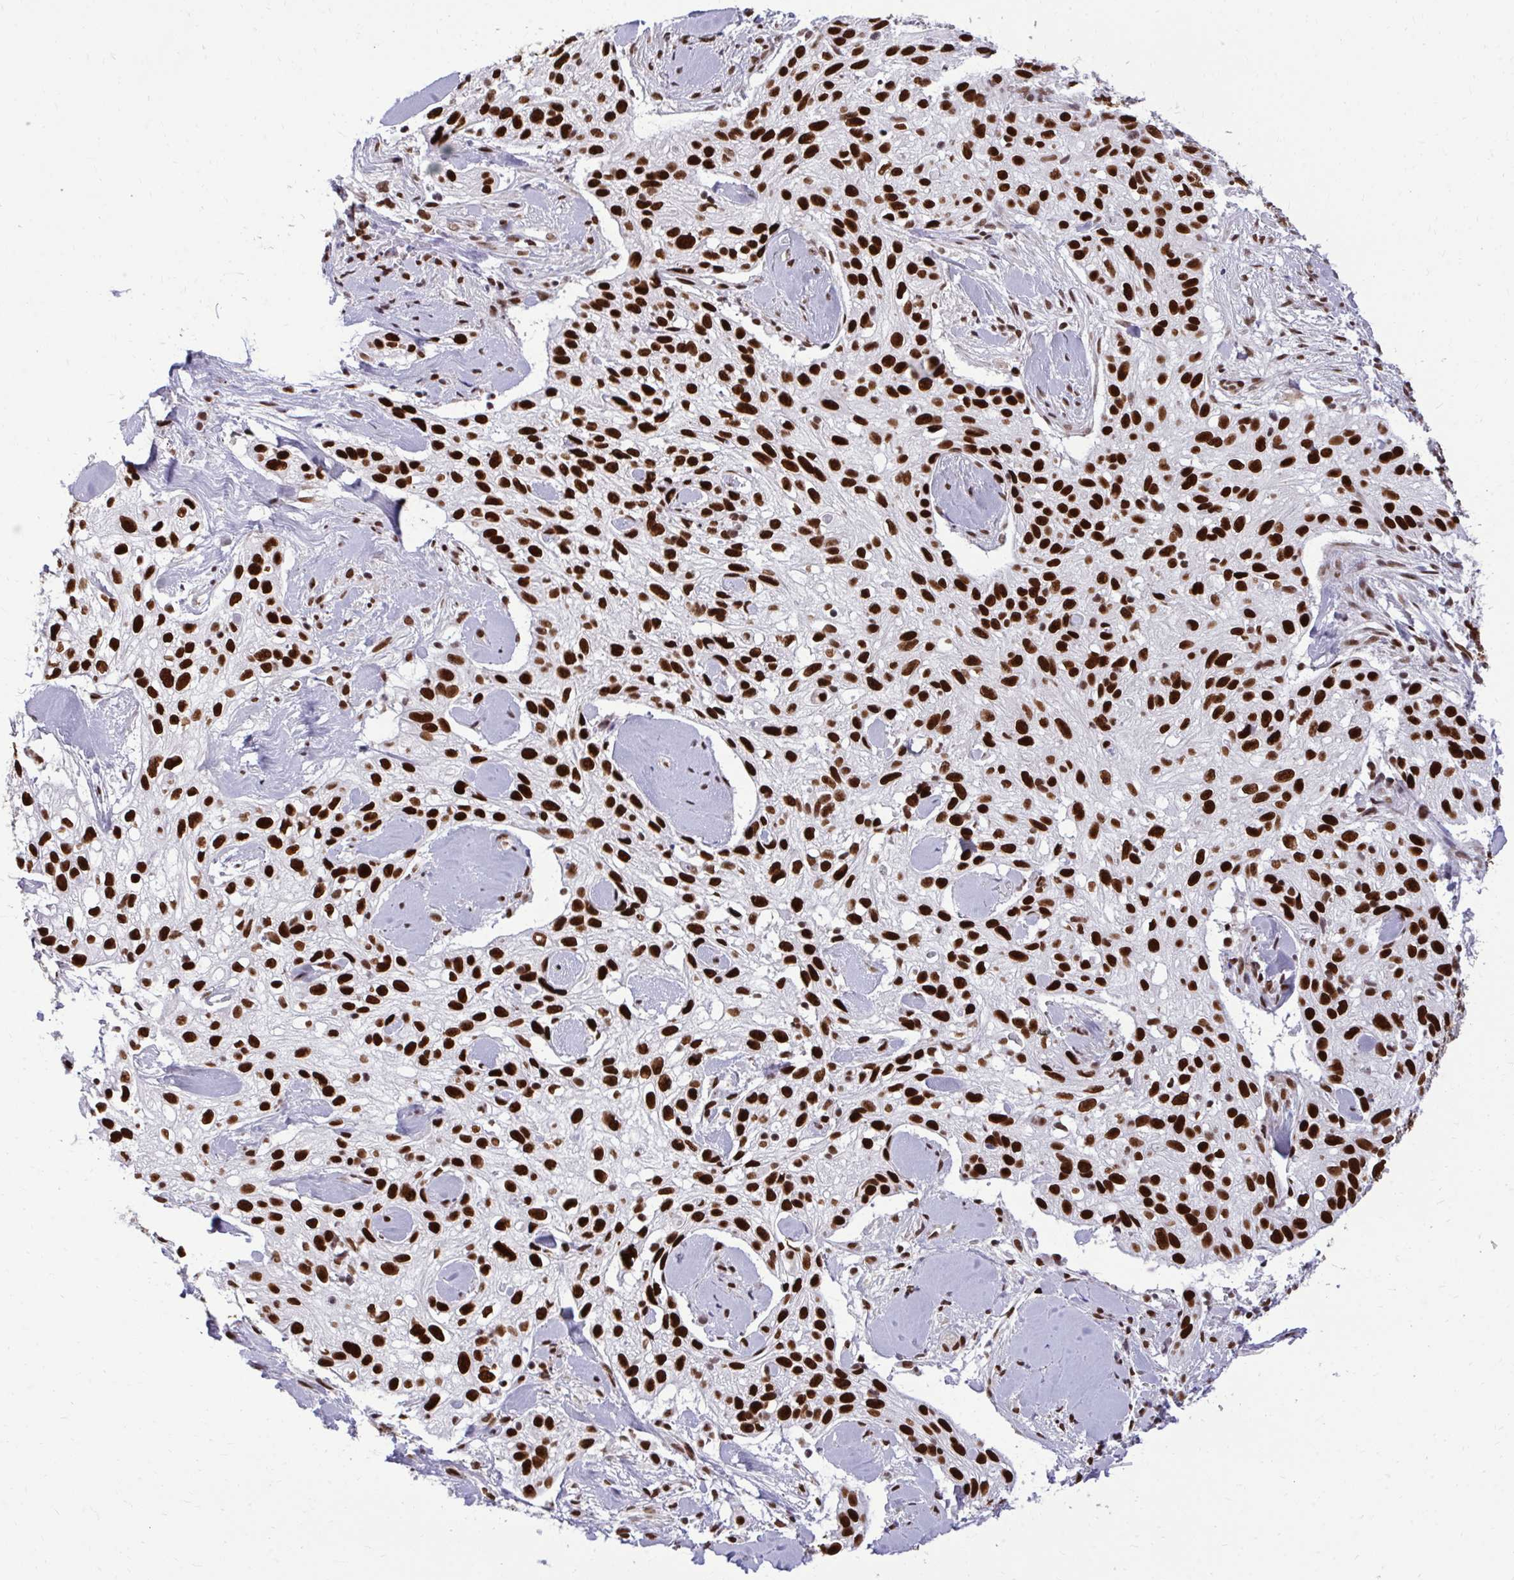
{"staining": {"intensity": "strong", "quantity": ">75%", "location": "nuclear"}, "tissue": "skin cancer", "cell_type": "Tumor cells", "image_type": "cancer", "snomed": [{"axis": "morphology", "description": "Squamous cell carcinoma, NOS"}, {"axis": "topography", "description": "Skin"}], "caption": "Strong nuclear protein positivity is present in approximately >75% of tumor cells in skin squamous cell carcinoma.", "gene": "CDYL", "patient": {"sex": "male", "age": 82}}